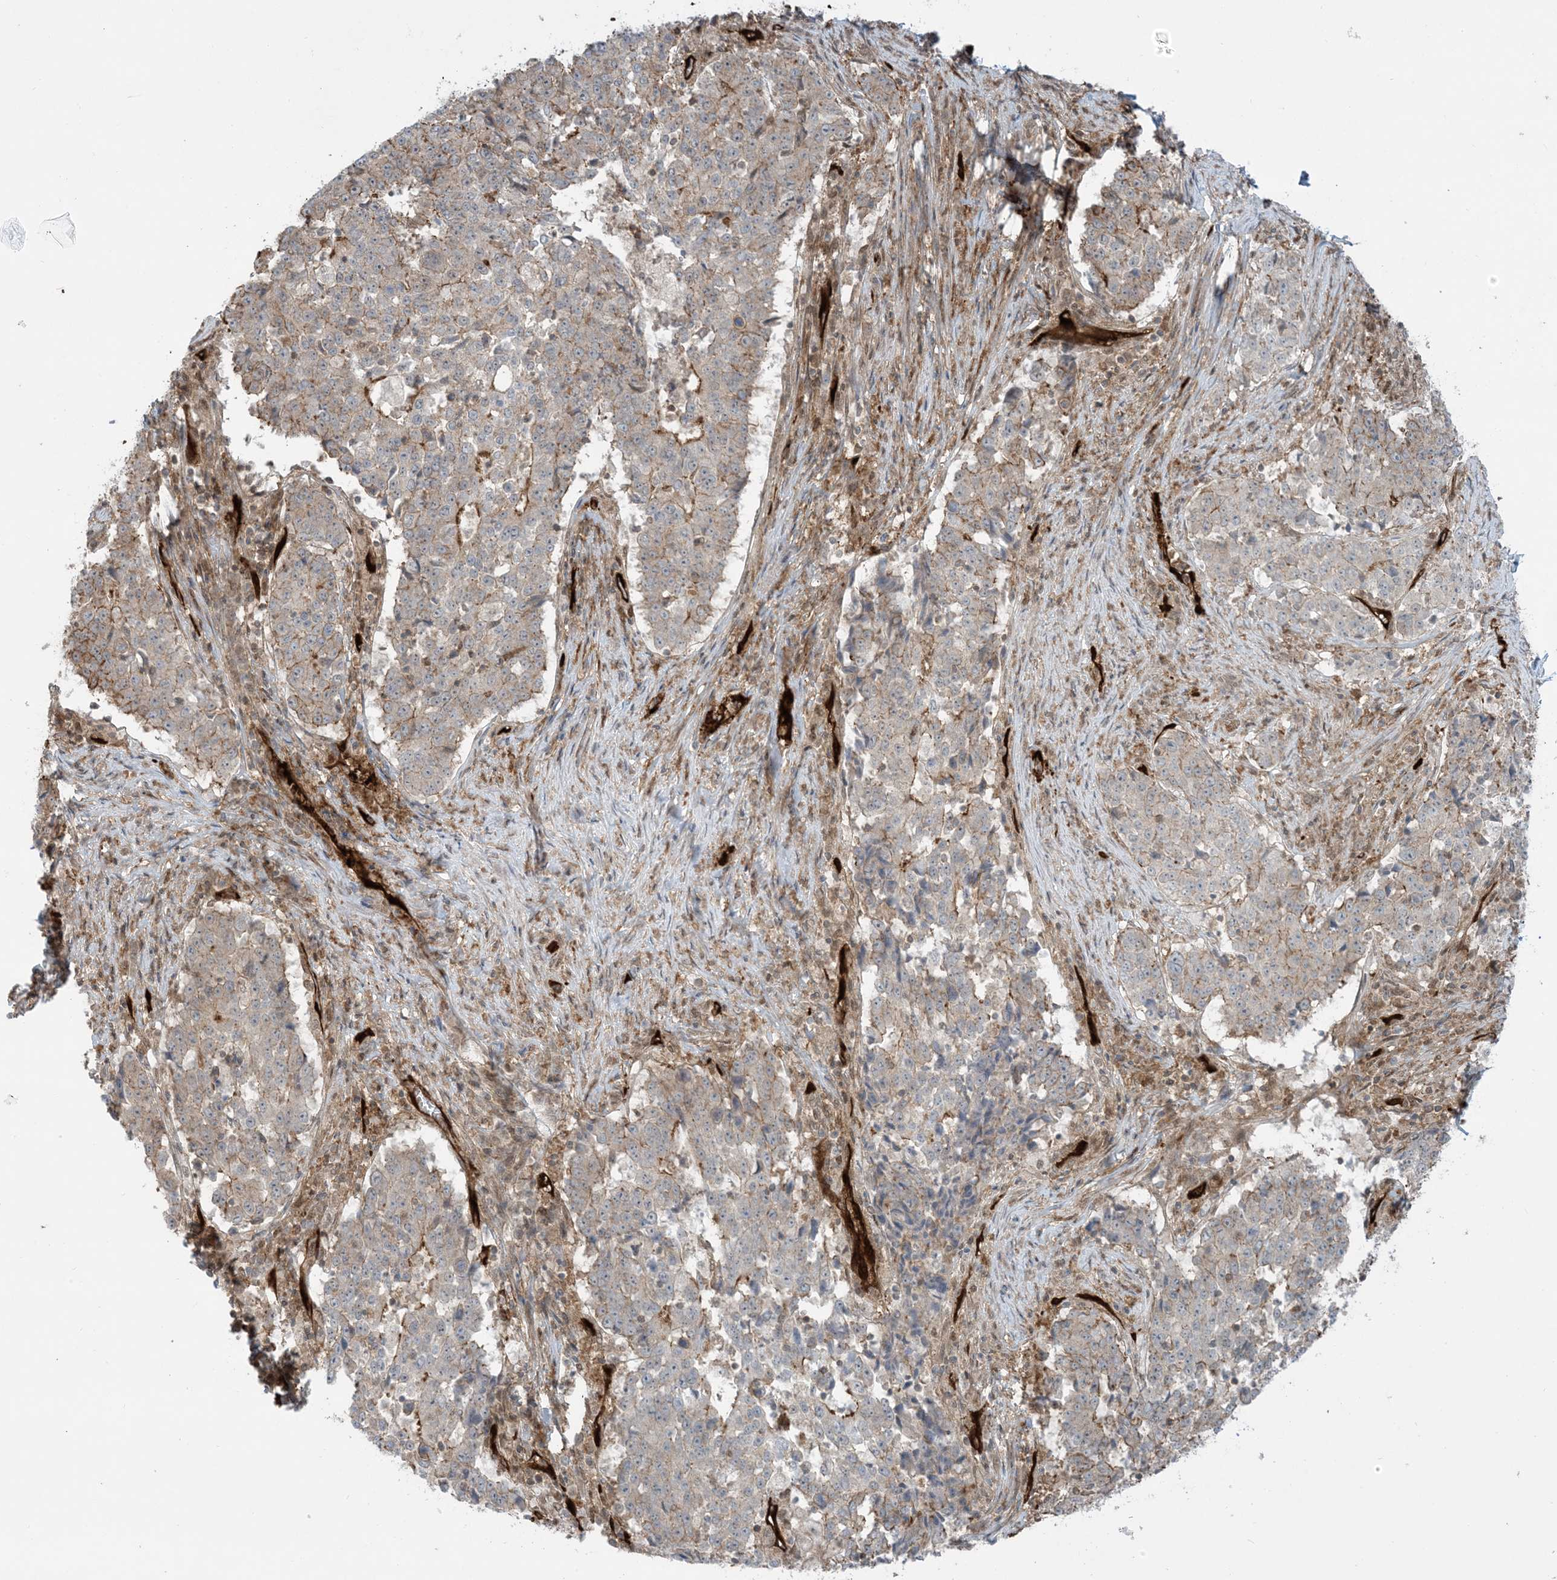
{"staining": {"intensity": "strong", "quantity": "25%-75%", "location": "cytoplasmic/membranous"}, "tissue": "stomach cancer", "cell_type": "Tumor cells", "image_type": "cancer", "snomed": [{"axis": "morphology", "description": "Adenocarcinoma, NOS"}, {"axis": "topography", "description": "Stomach"}], "caption": "Tumor cells display high levels of strong cytoplasmic/membranous expression in about 25%-75% of cells in human stomach adenocarcinoma.", "gene": "PPM1F", "patient": {"sex": "male", "age": 59}}